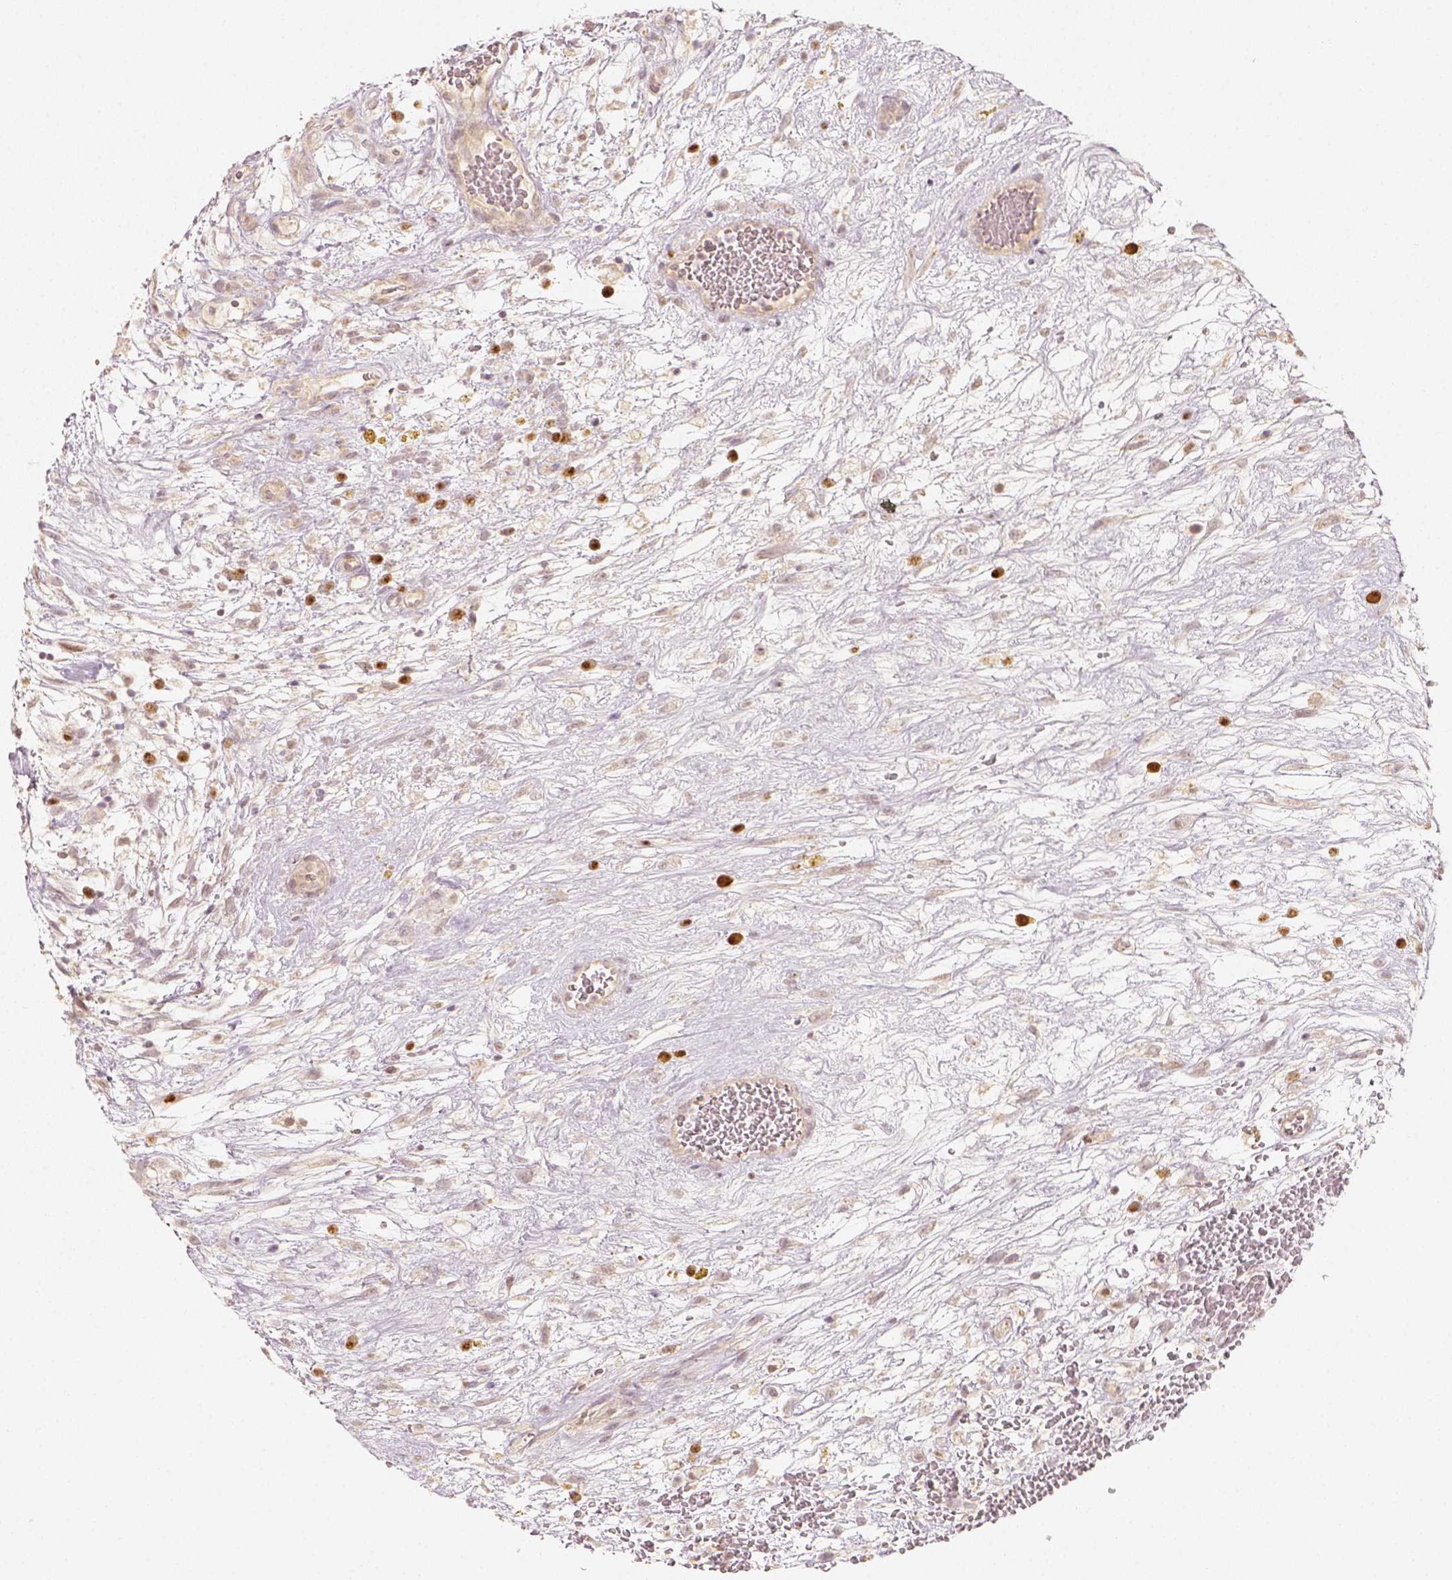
{"staining": {"intensity": "negative", "quantity": "none", "location": "none"}, "tissue": "testis cancer", "cell_type": "Tumor cells", "image_type": "cancer", "snomed": [{"axis": "morphology", "description": "Normal tissue, NOS"}, {"axis": "morphology", "description": "Carcinoma, Embryonal, NOS"}, {"axis": "topography", "description": "Testis"}], "caption": "Histopathology image shows no significant protein staining in tumor cells of embryonal carcinoma (testis).", "gene": "EAF2", "patient": {"sex": "male", "age": 32}}